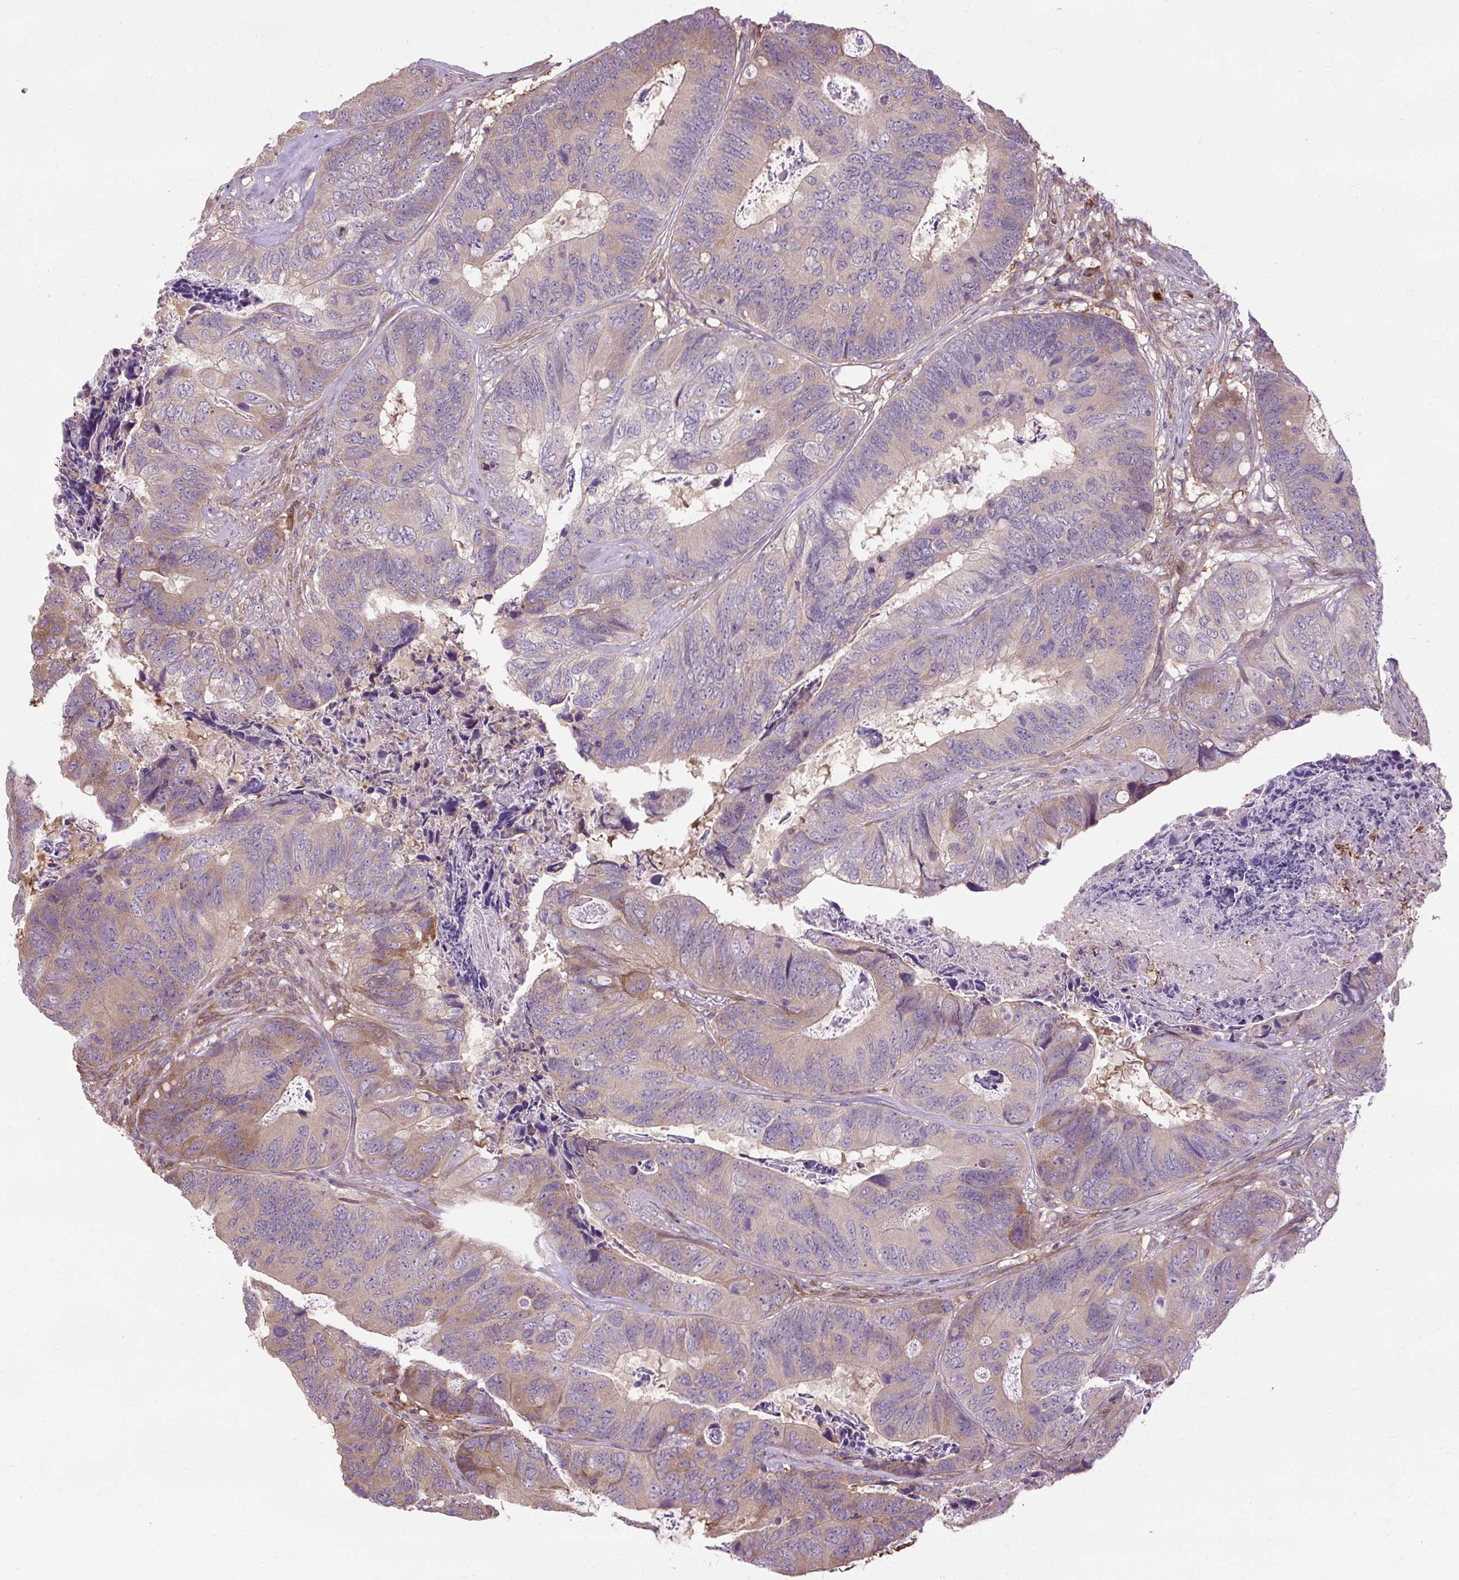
{"staining": {"intensity": "moderate", "quantity": "<25%", "location": "cytoplasmic/membranous"}, "tissue": "colorectal cancer", "cell_type": "Tumor cells", "image_type": "cancer", "snomed": [{"axis": "morphology", "description": "Adenocarcinoma, NOS"}, {"axis": "topography", "description": "Colon"}], "caption": "Approximately <25% of tumor cells in adenocarcinoma (colorectal) display moderate cytoplasmic/membranous protein staining as visualized by brown immunohistochemical staining.", "gene": "FLRT1", "patient": {"sex": "female", "age": 67}}